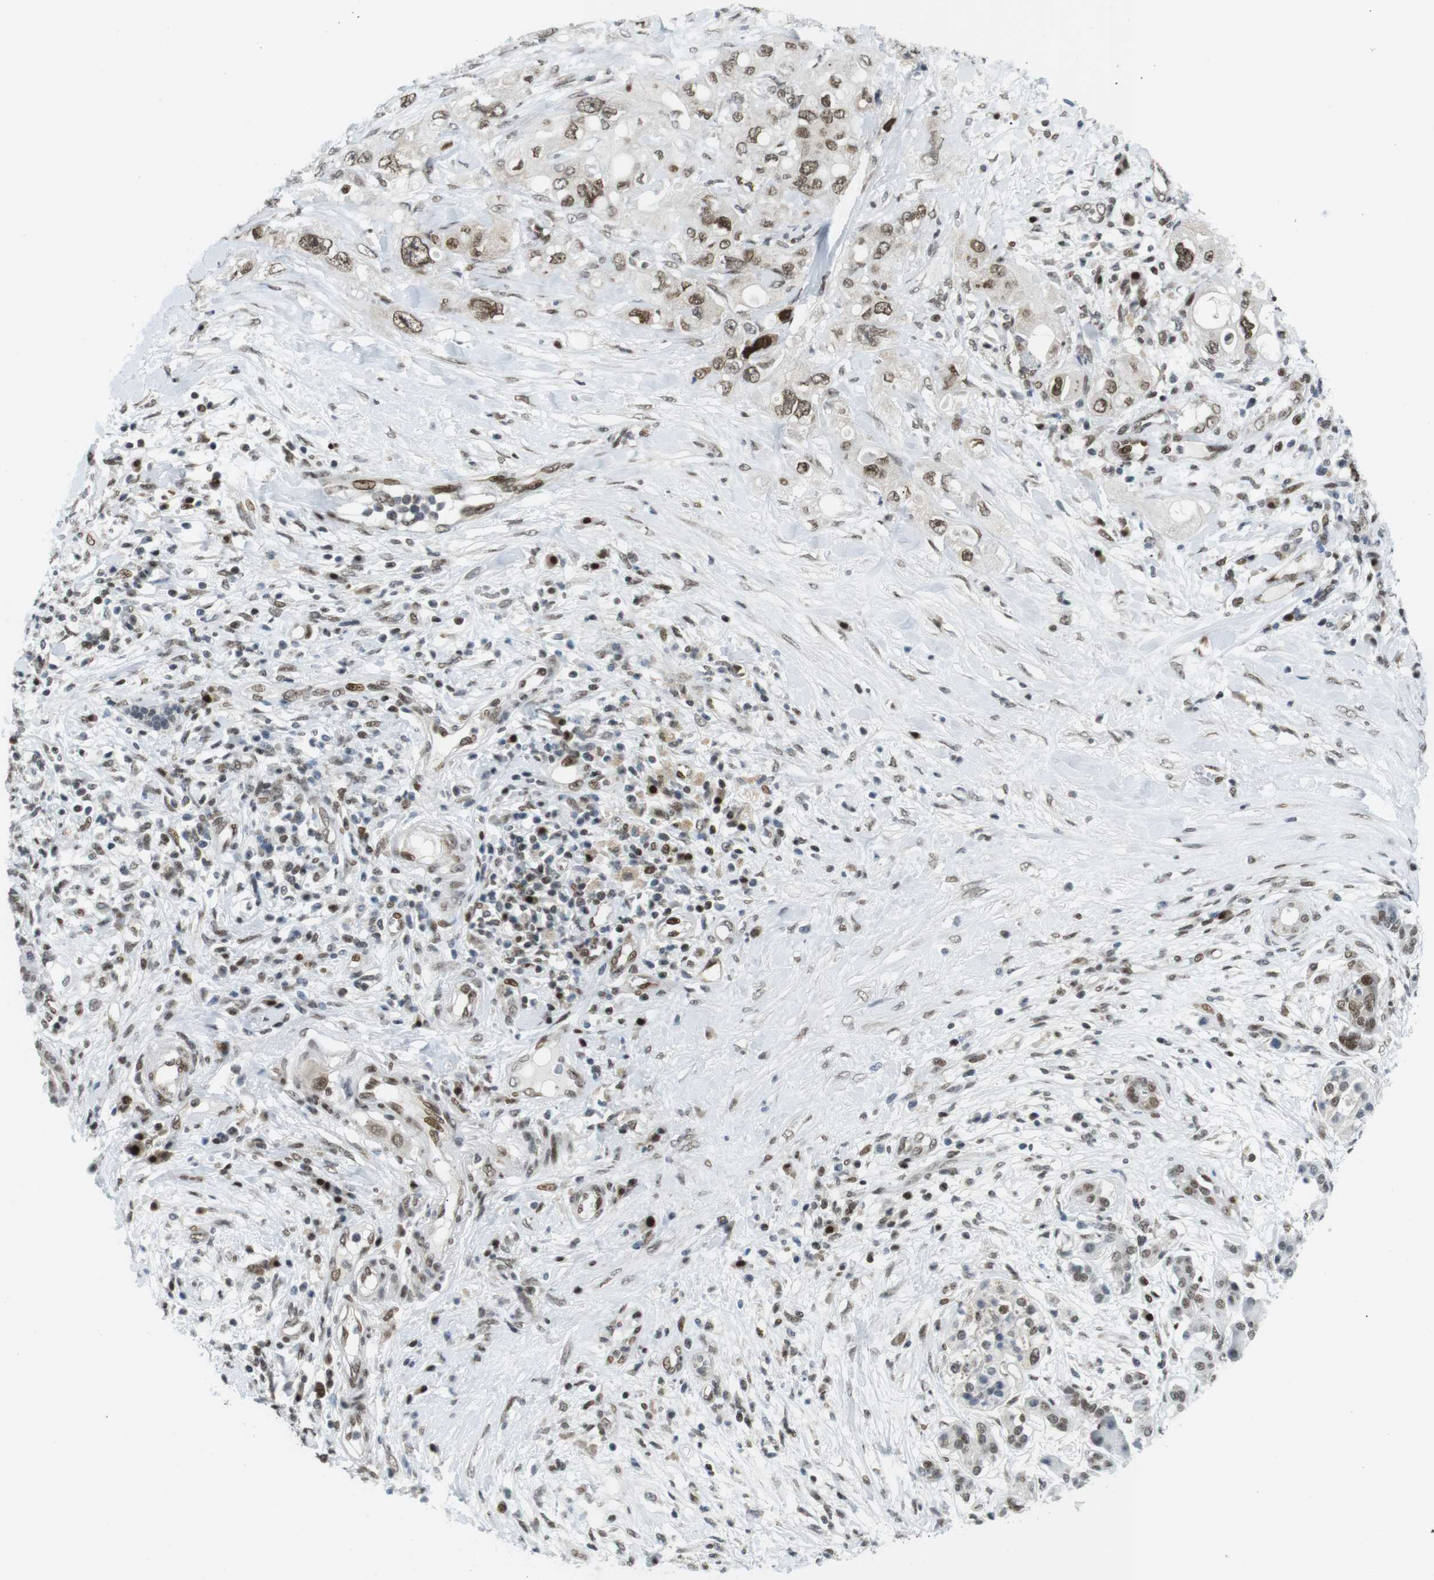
{"staining": {"intensity": "moderate", "quantity": ">75%", "location": "nuclear"}, "tissue": "pancreatic cancer", "cell_type": "Tumor cells", "image_type": "cancer", "snomed": [{"axis": "morphology", "description": "Adenocarcinoma, NOS"}, {"axis": "topography", "description": "Pancreas"}], "caption": "High-power microscopy captured an IHC histopathology image of pancreatic adenocarcinoma, revealing moderate nuclear staining in about >75% of tumor cells.", "gene": "CDC27", "patient": {"sex": "female", "age": 56}}